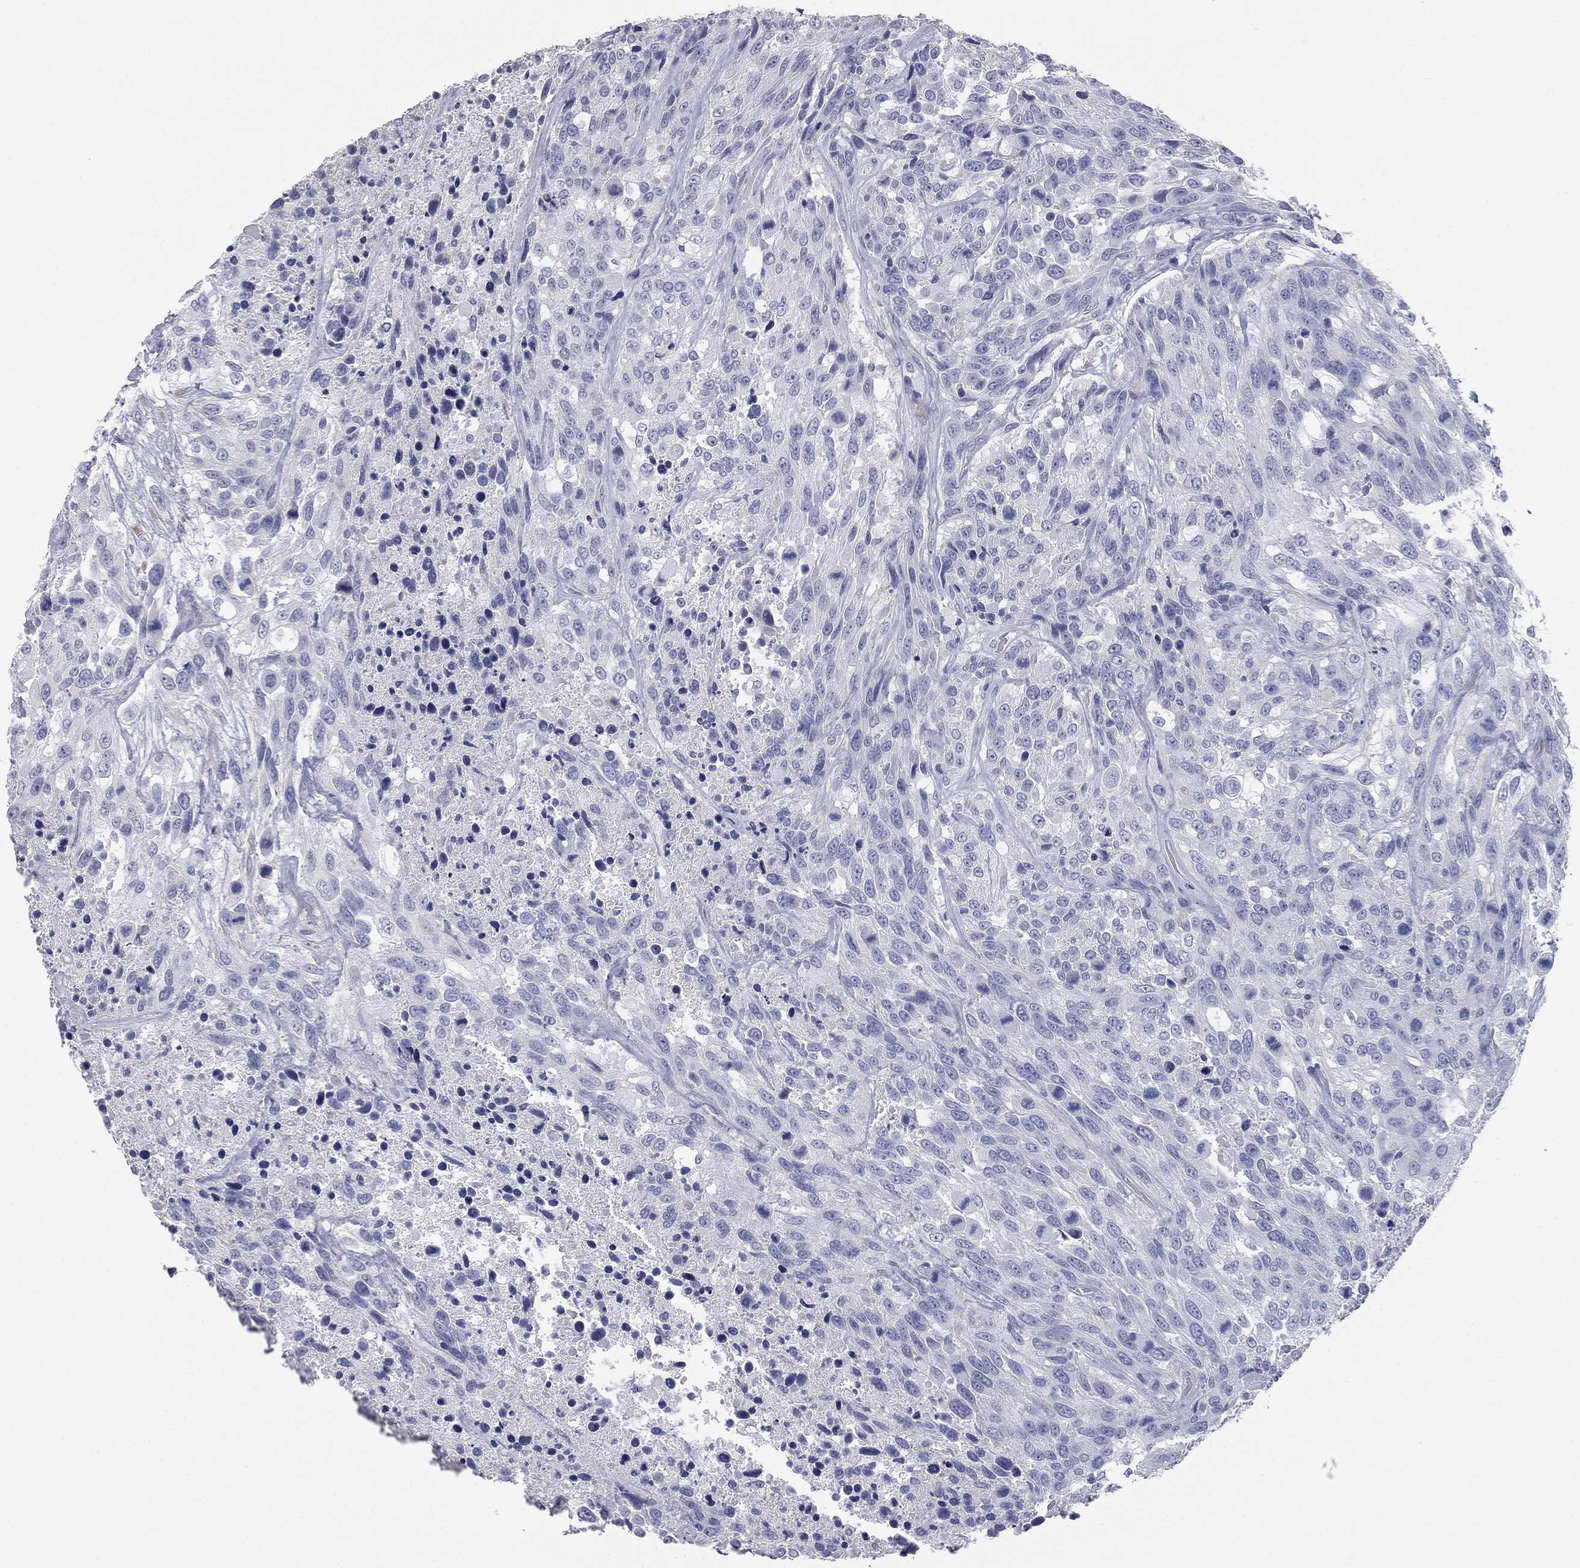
{"staining": {"intensity": "negative", "quantity": "none", "location": "none"}, "tissue": "urothelial cancer", "cell_type": "Tumor cells", "image_type": "cancer", "snomed": [{"axis": "morphology", "description": "Urothelial carcinoma, High grade"}, {"axis": "topography", "description": "Urinary bladder"}], "caption": "Immunohistochemistry (IHC) image of urothelial carcinoma (high-grade) stained for a protein (brown), which displays no positivity in tumor cells.", "gene": "MUC5AC", "patient": {"sex": "female", "age": 70}}